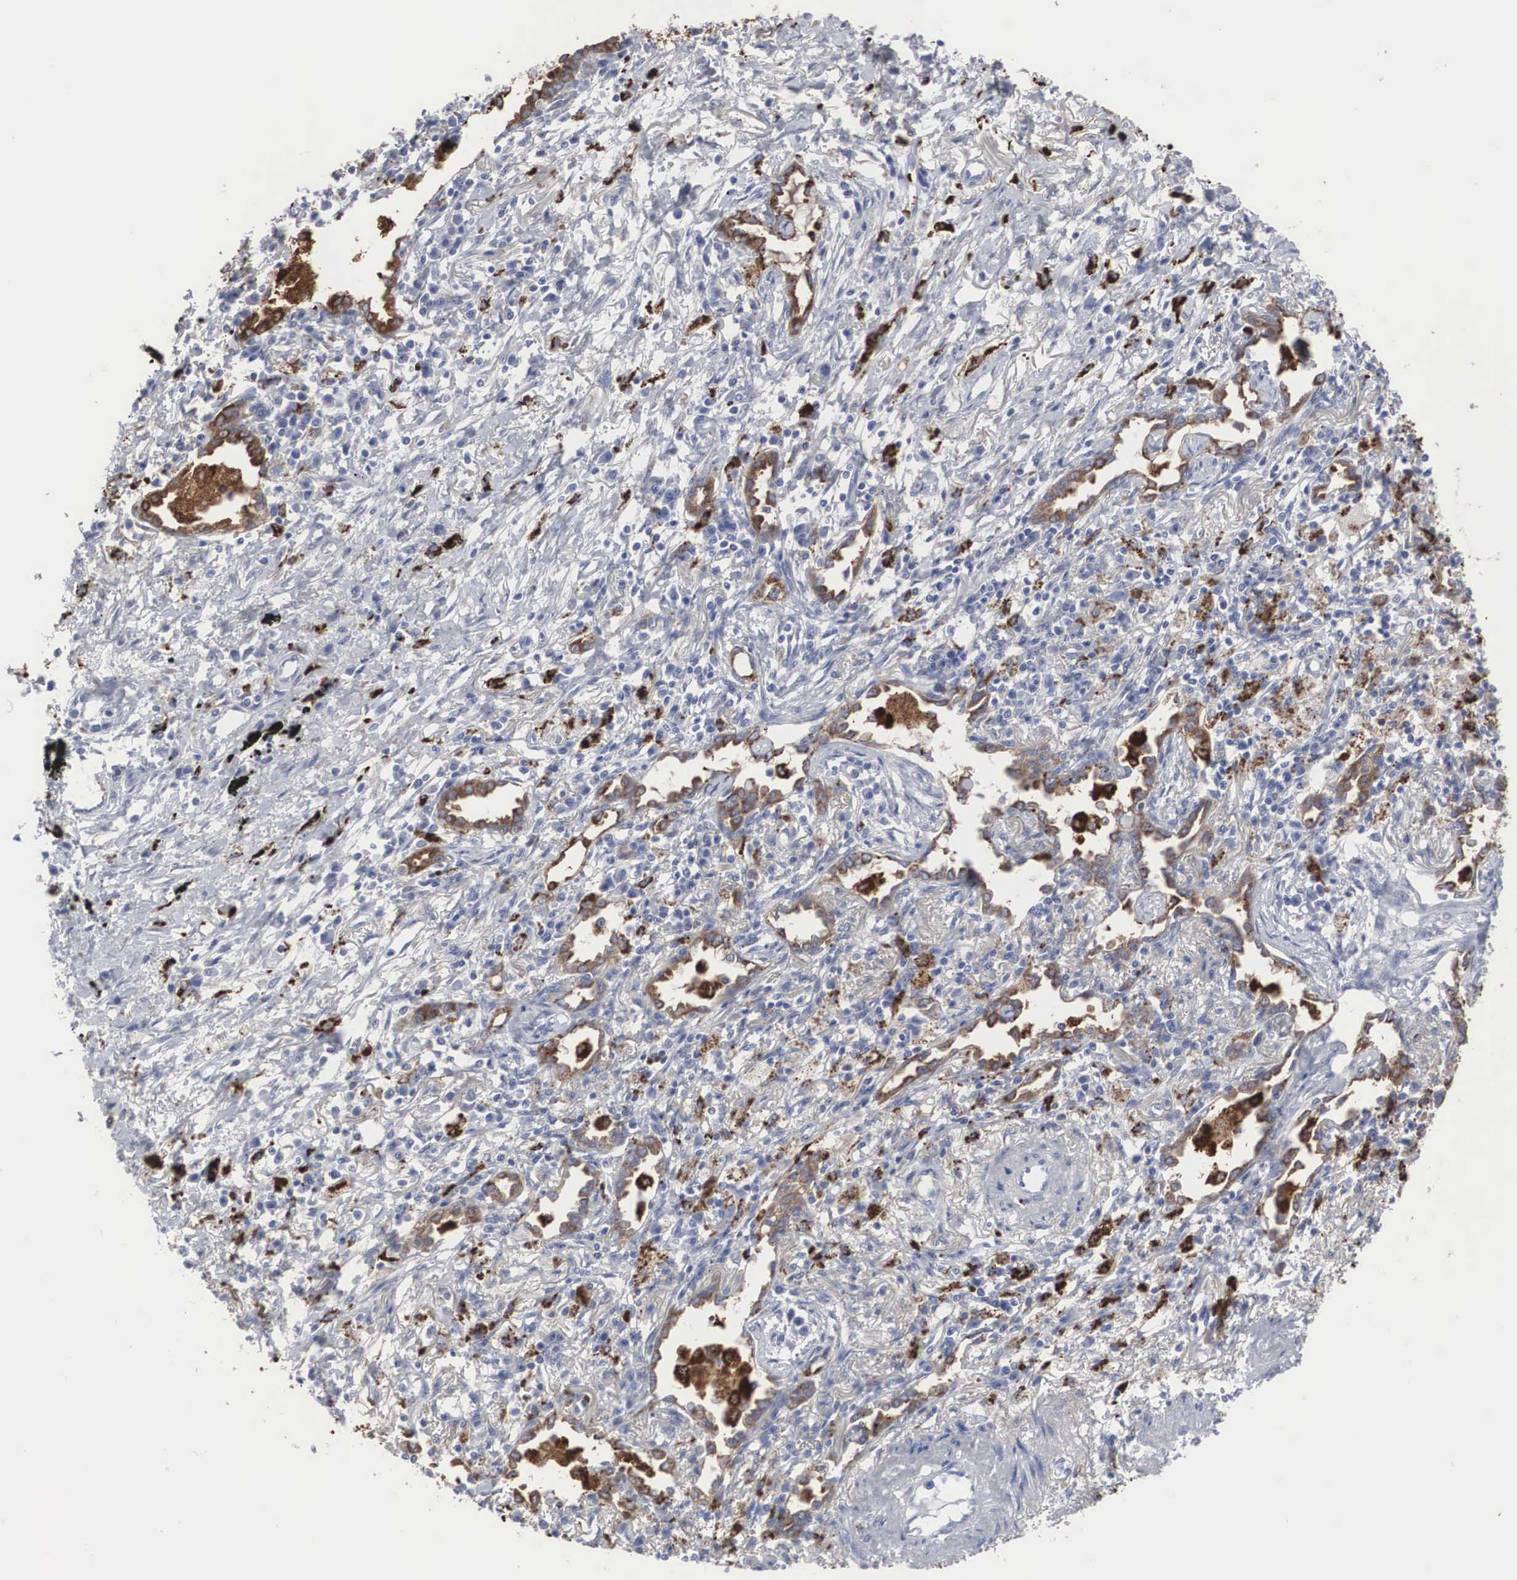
{"staining": {"intensity": "moderate", "quantity": "25%-75%", "location": "cytoplasmic/membranous"}, "tissue": "lung cancer", "cell_type": "Tumor cells", "image_type": "cancer", "snomed": [{"axis": "morphology", "description": "Adenocarcinoma, NOS"}, {"axis": "topography", "description": "Lung"}], "caption": "Tumor cells exhibit medium levels of moderate cytoplasmic/membranous staining in approximately 25%-75% of cells in human lung cancer.", "gene": "LGALS3BP", "patient": {"sex": "male", "age": 60}}